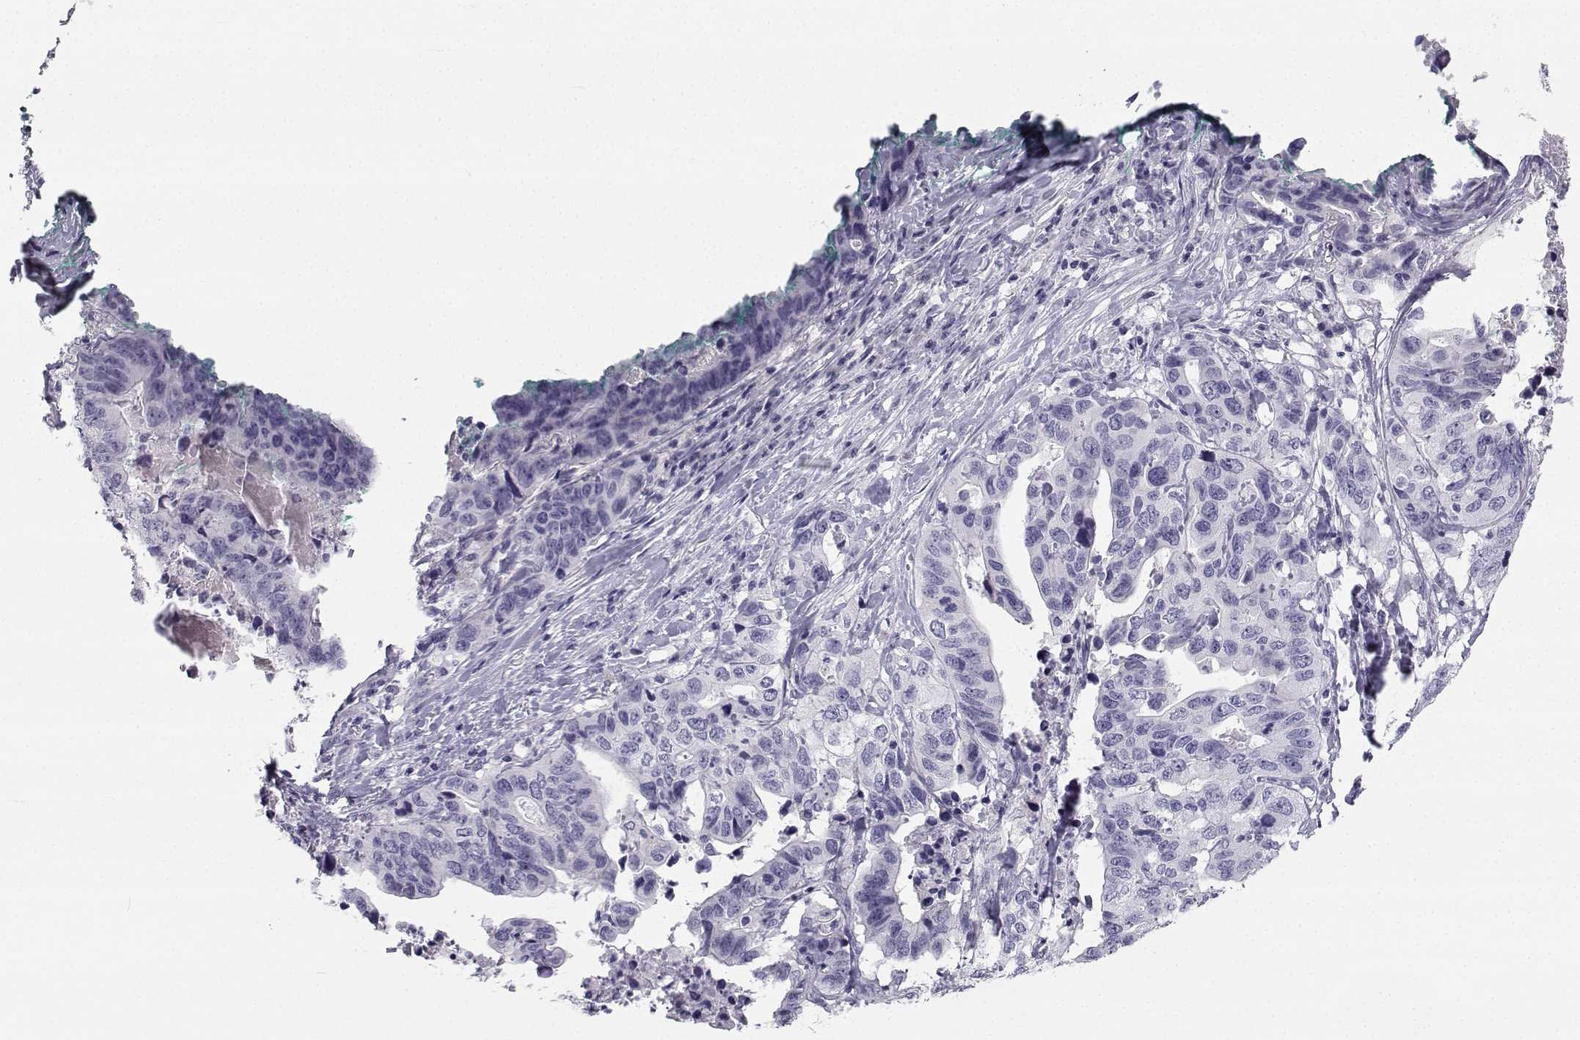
{"staining": {"intensity": "negative", "quantity": "none", "location": "none"}, "tissue": "stomach cancer", "cell_type": "Tumor cells", "image_type": "cancer", "snomed": [{"axis": "morphology", "description": "Adenocarcinoma, NOS"}, {"axis": "topography", "description": "Stomach, upper"}], "caption": "A high-resolution micrograph shows IHC staining of adenocarcinoma (stomach), which exhibits no significant expression in tumor cells.", "gene": "SYCE1", "patient": {"sex": "female", "age": 67}}